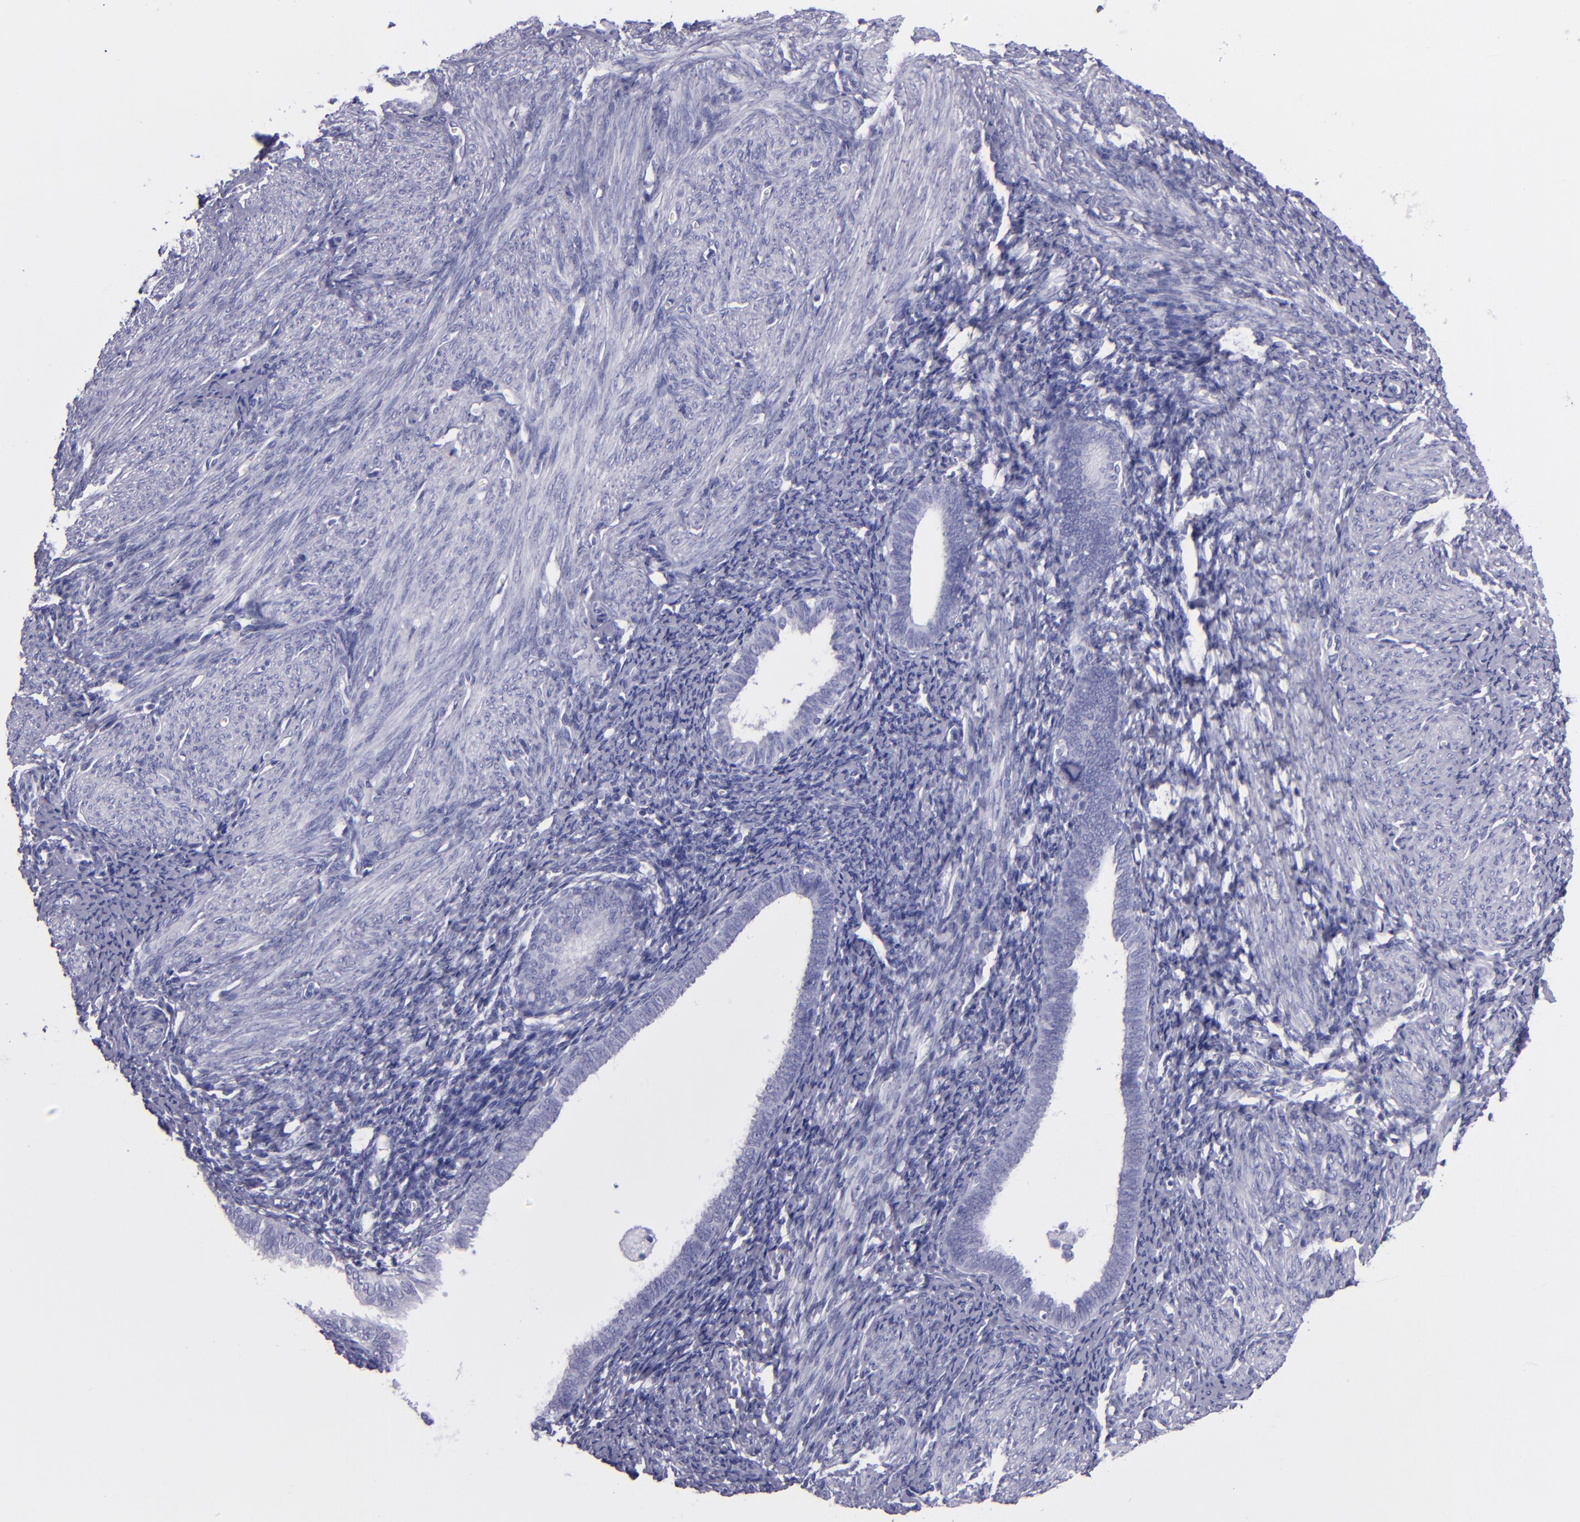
{"staining": {"intensity": "negative", "quantity": "none", "location": "none"}, "tissue": "endometrium", "cell_type": "Cells in endometrial stroma", "image_type": "normal", "snomed": [{"axis": "morphology", "description": "Normal tissue, NOS"}, {"axis": "topography", "description": "Smooth muscle"}, {"axis": "topography", "description": "Endometrium"}], "caption": "DAB (3,3'-diaminobenzidine) immunohistochemical staining of normal endometrium exhibits no significant positivity in cells in endometrial stroma. The staining was performed using DAB (3,3'-diaminobenzidine) to visualize the protein expression in brown, while the nuclei were stained in blue with hematoxylin (Magnification: 20x).", "gene": "TNNT3", "patient": {"sex": "female", "age": 57}}